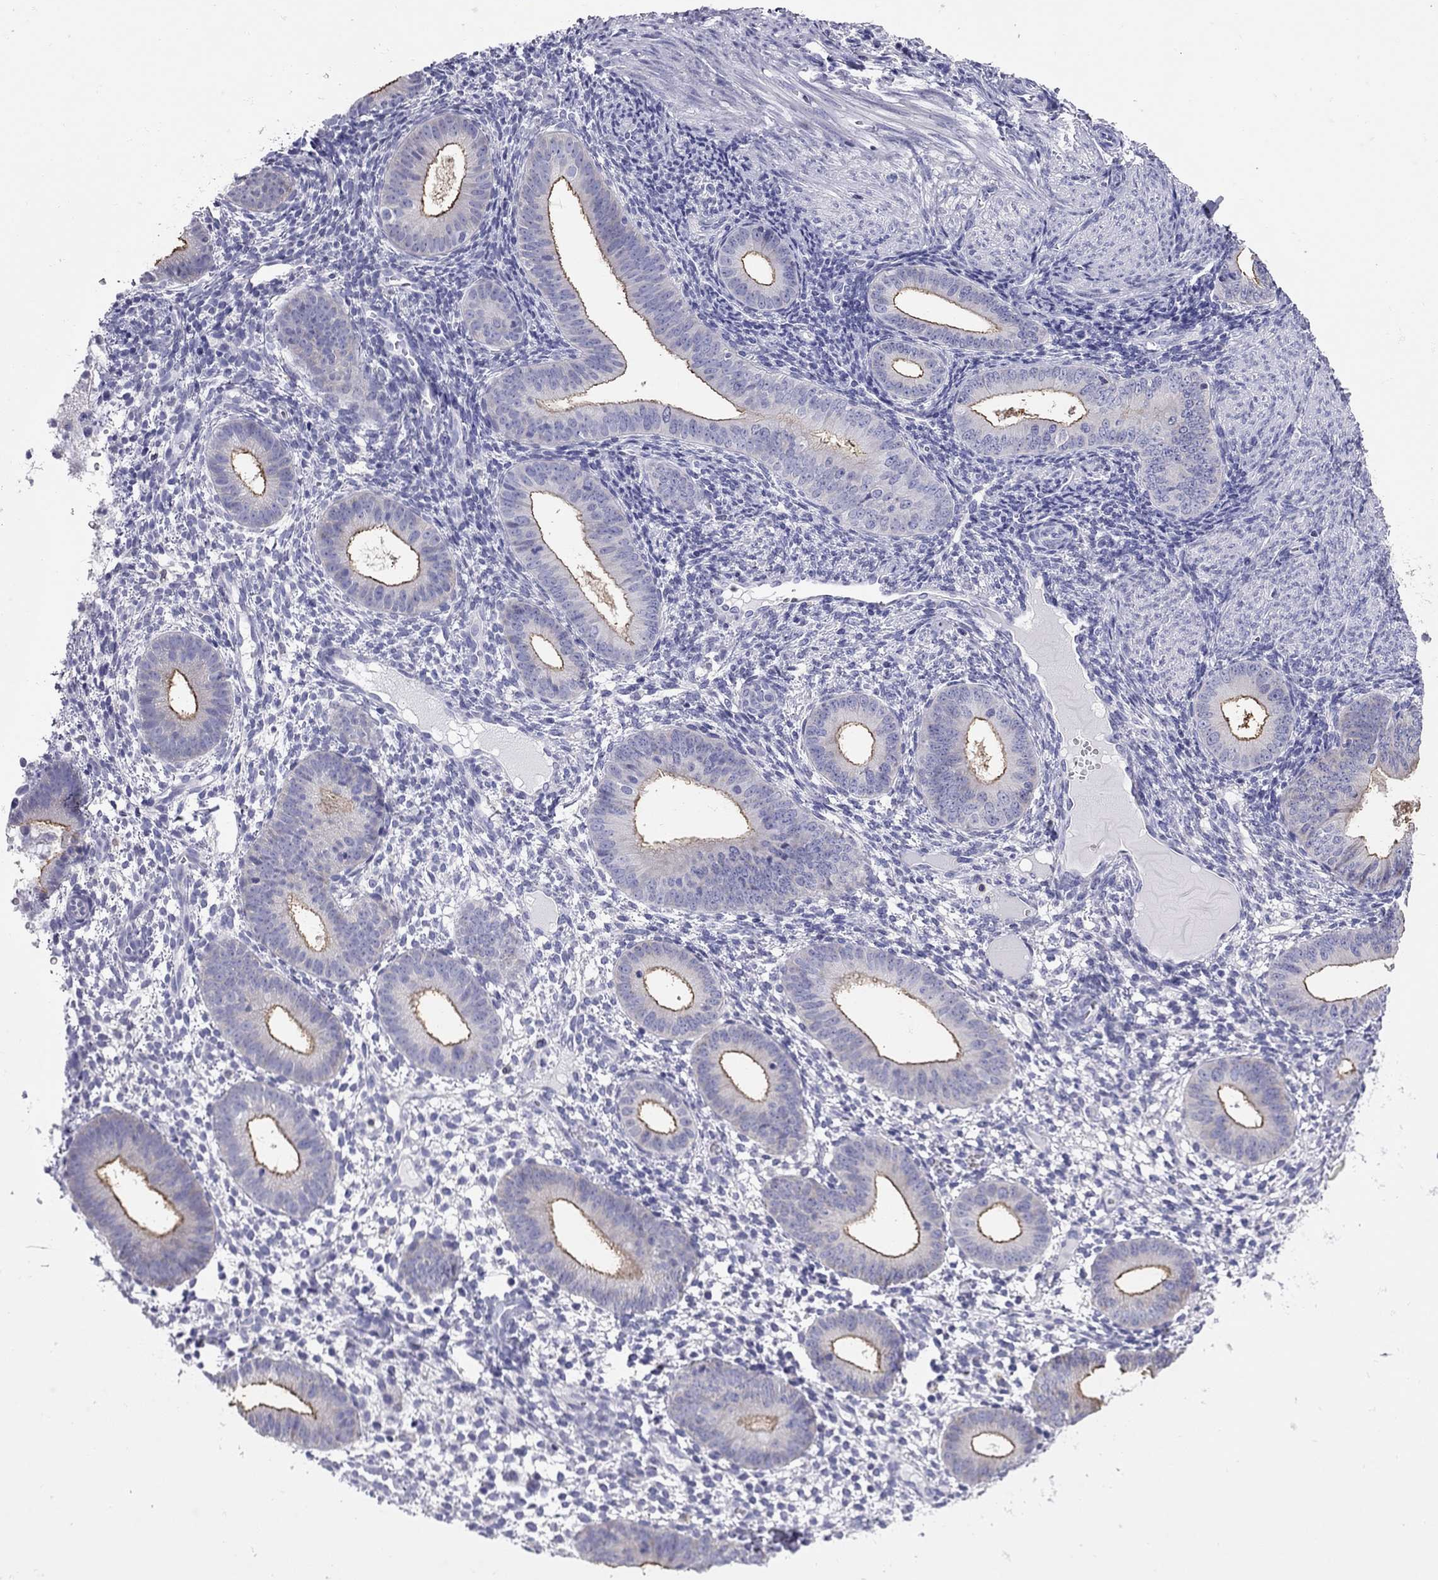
{"staining": {"intensity": "negative", "quantity": "none", "location": "none"}, "tissue": "endometrium", "cell_type": "Cells in endometrial stroma", "image_type": "normal", "snomed": [{"axis": "morphology", "description": "Normal tissue, NOS"}, {"axis": "topography", "description": "Endometrium"}], "caption": "This is an immunohistochemistry image of benign endometrium. There is no positivity in cells in endometrial stroma.", "gene": "SLC46A2", "patient": {"sex": "female", "age": 39}}